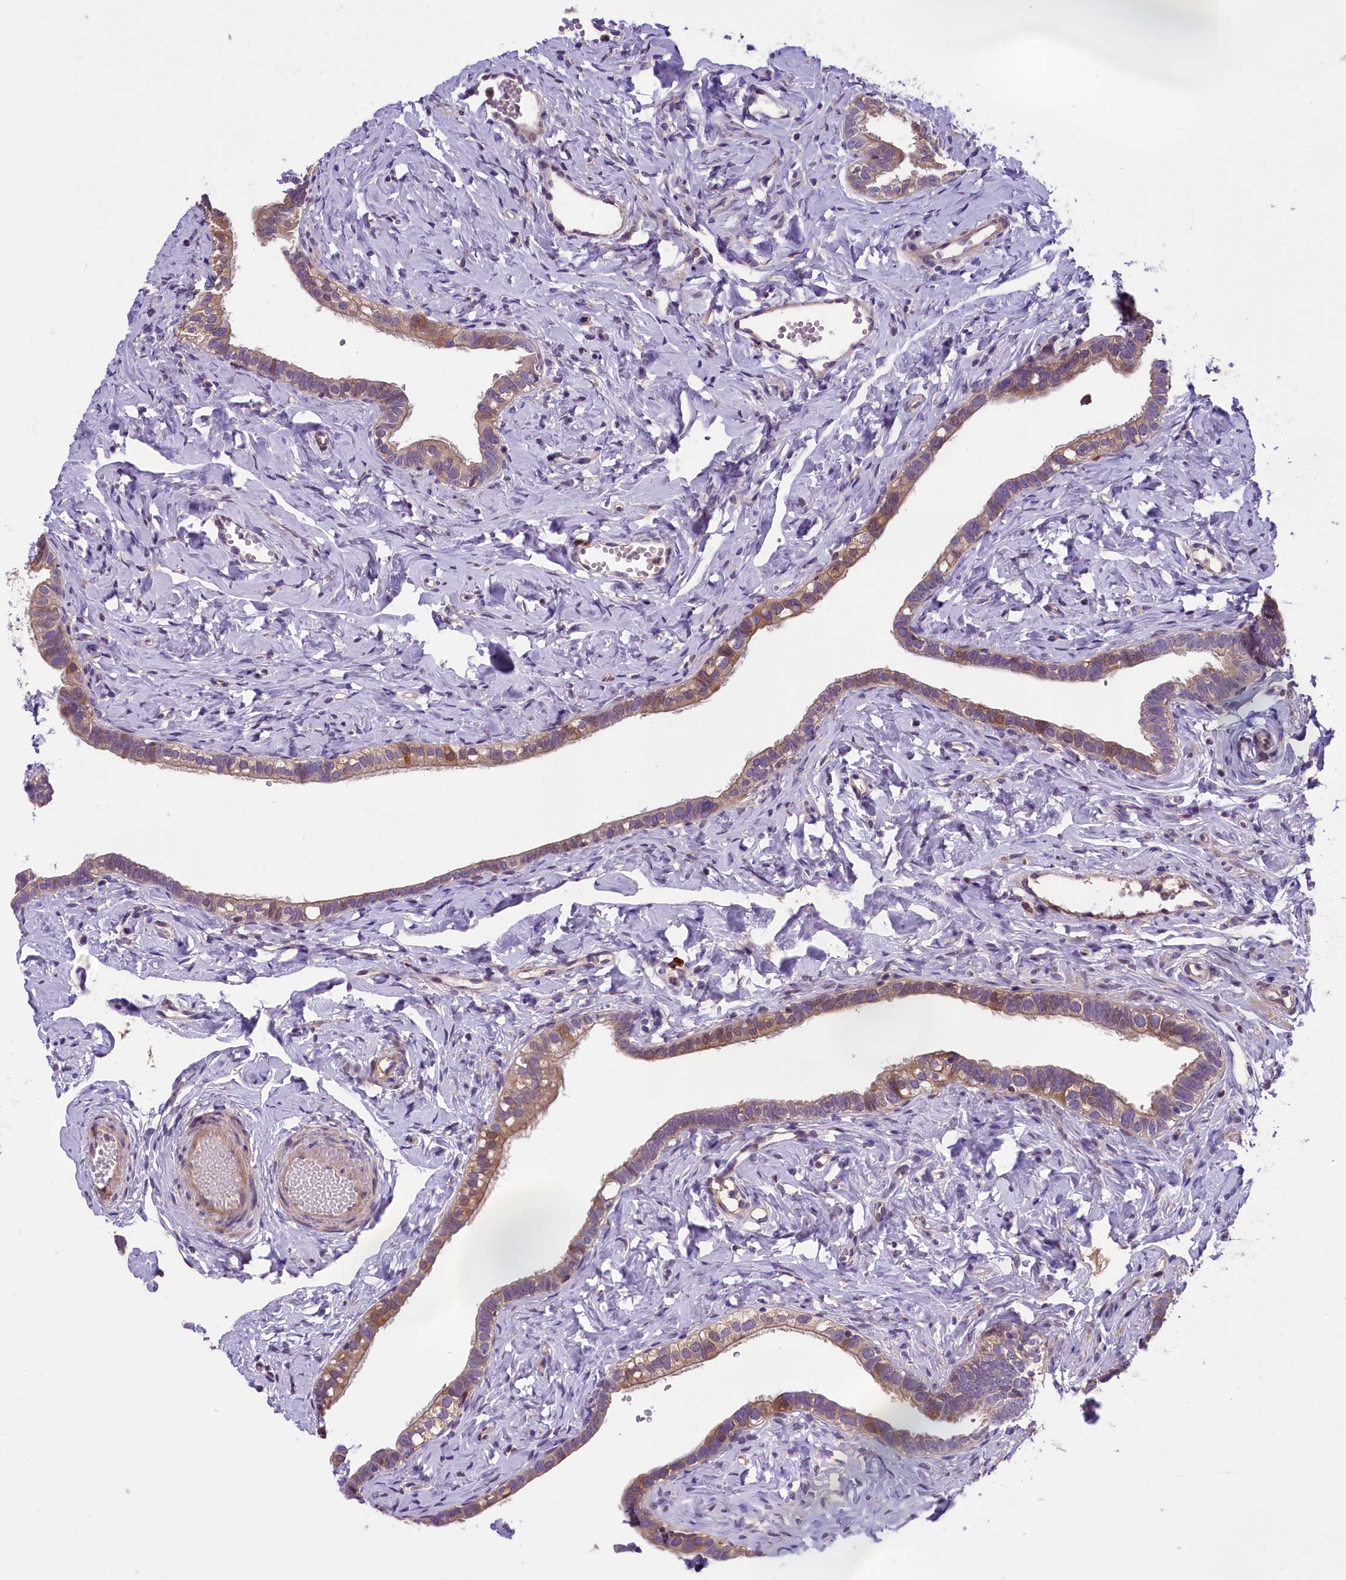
{"staining": {"intensity": "moderate", "quantity": ">75%", "location": "cytoplasmic/membranous"}, "tissue": "fallopian tube", "cell_type": "Glandular cells", "image_type": "normal", "snomed": [{"axis": "morphology", "description": "Normal tissue, NOS"}, {"axis": "topography", "description": "Fallopian tube"}], "caption": "The image demonstrates immunohistochemical staining of normal fallopian tube. There is moderate cytoplasmic/membranous expression is appreciated in approximately >75% of glandular cells. The protein of interest is shown in brown color, while the nuclei are stained blue.", "gene": "ABCC10", "patient": {"sex": "female", "age": 66}}